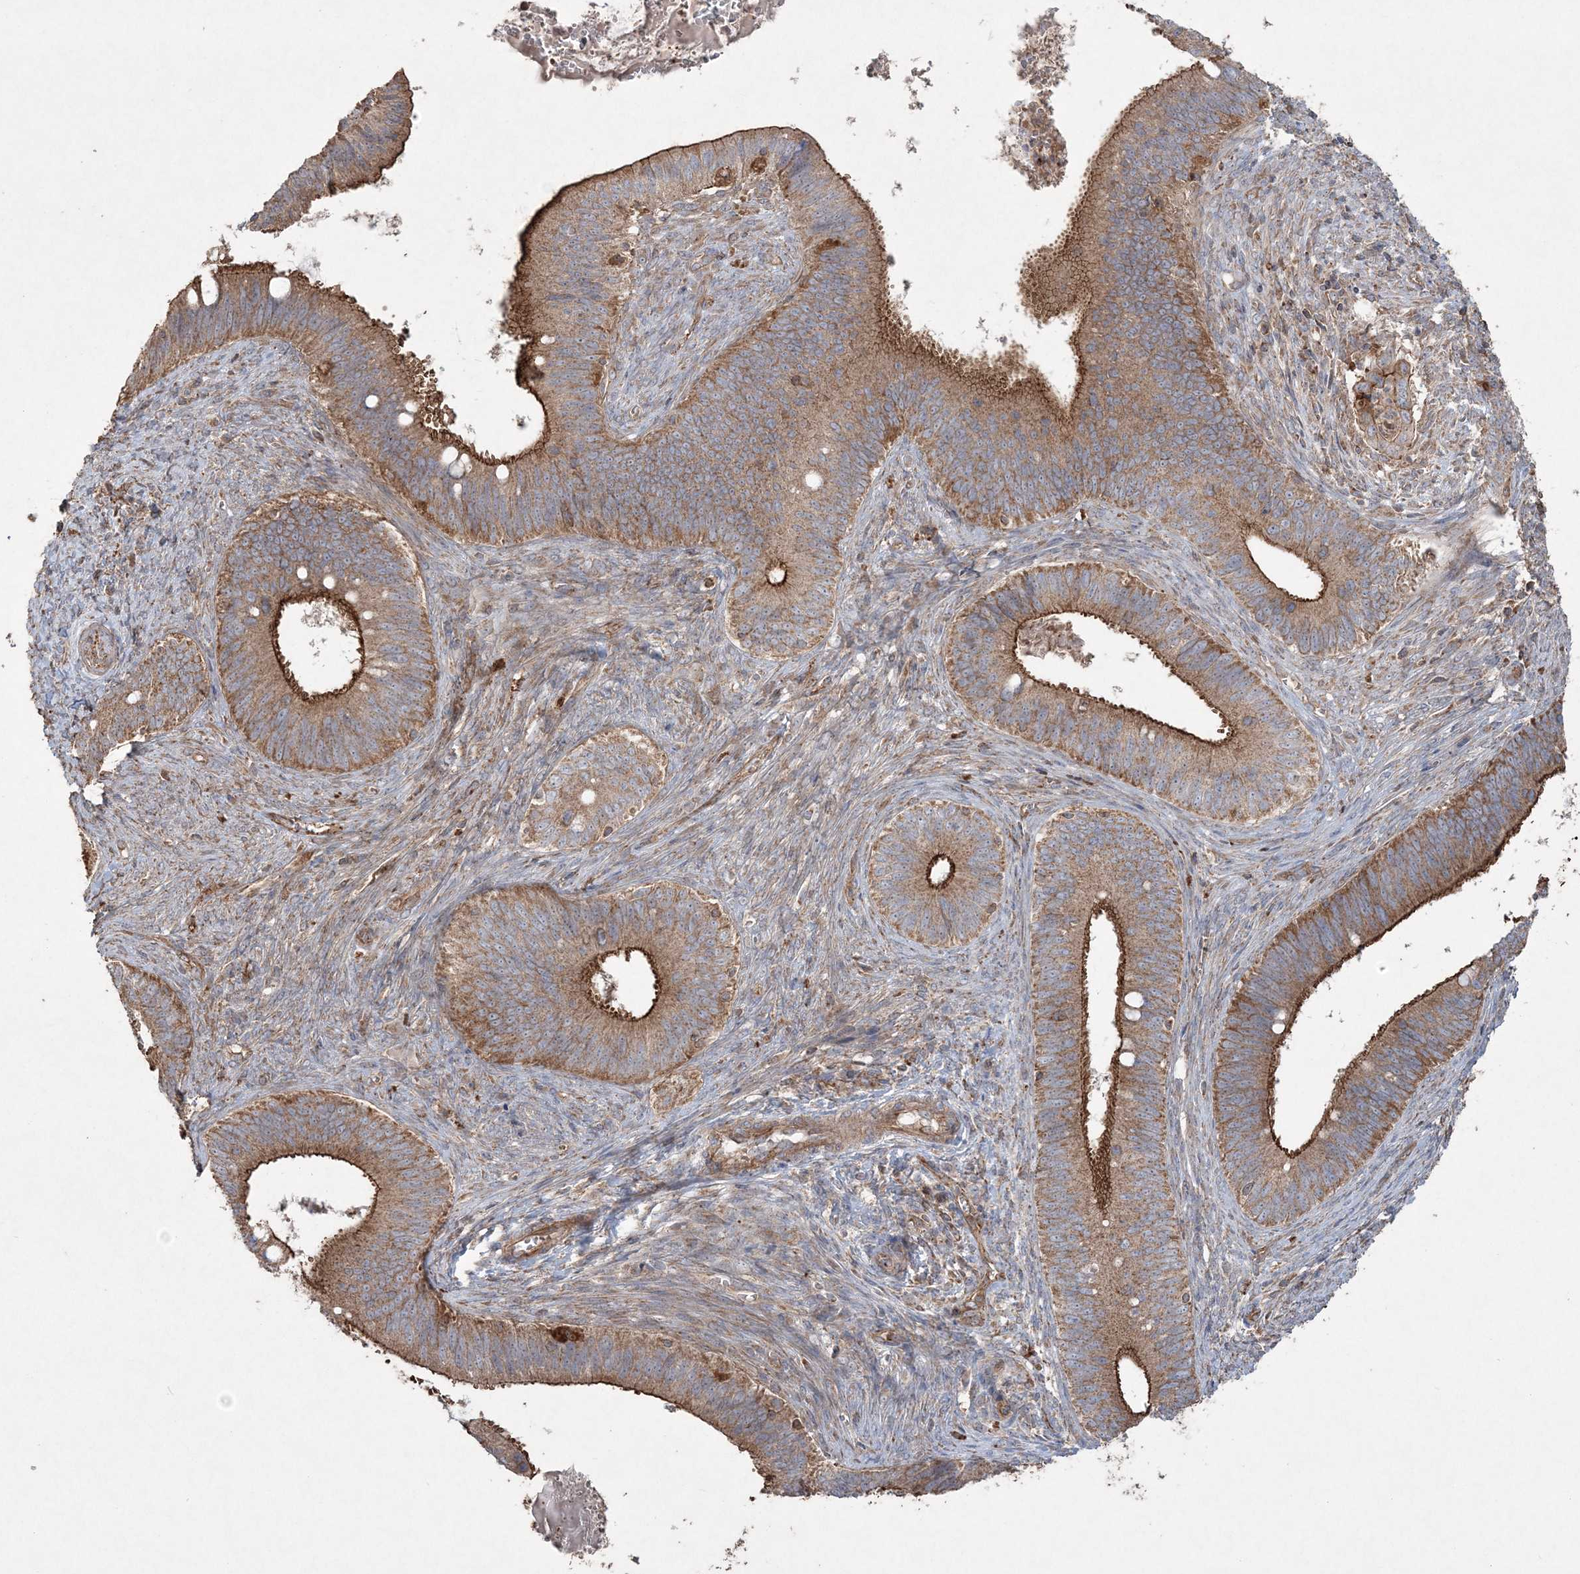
{"staining": {"intensity": "moderate", "quantity": ">75%", "location": "cytoplasmic/membranous"}, "tissue": "cervical cancer", "cell_type": "Tumor cells", "image_type": "cancer", "snomed": [{"axis": "morphology", "description": "Adenocarcinoma, NOS"}, {"axis": "topography", "description": "Cervix"}], "caption": "An immunohistochemistry histopathology image of tumor tissue is shown. Protein staining in brown highlights moderate cytoplasmic/membranous positivity in adenocarcinoma (cervical) within tumor cells.", "gene": "TTC7A", "patient": {"sex": "female", "age": 42}}